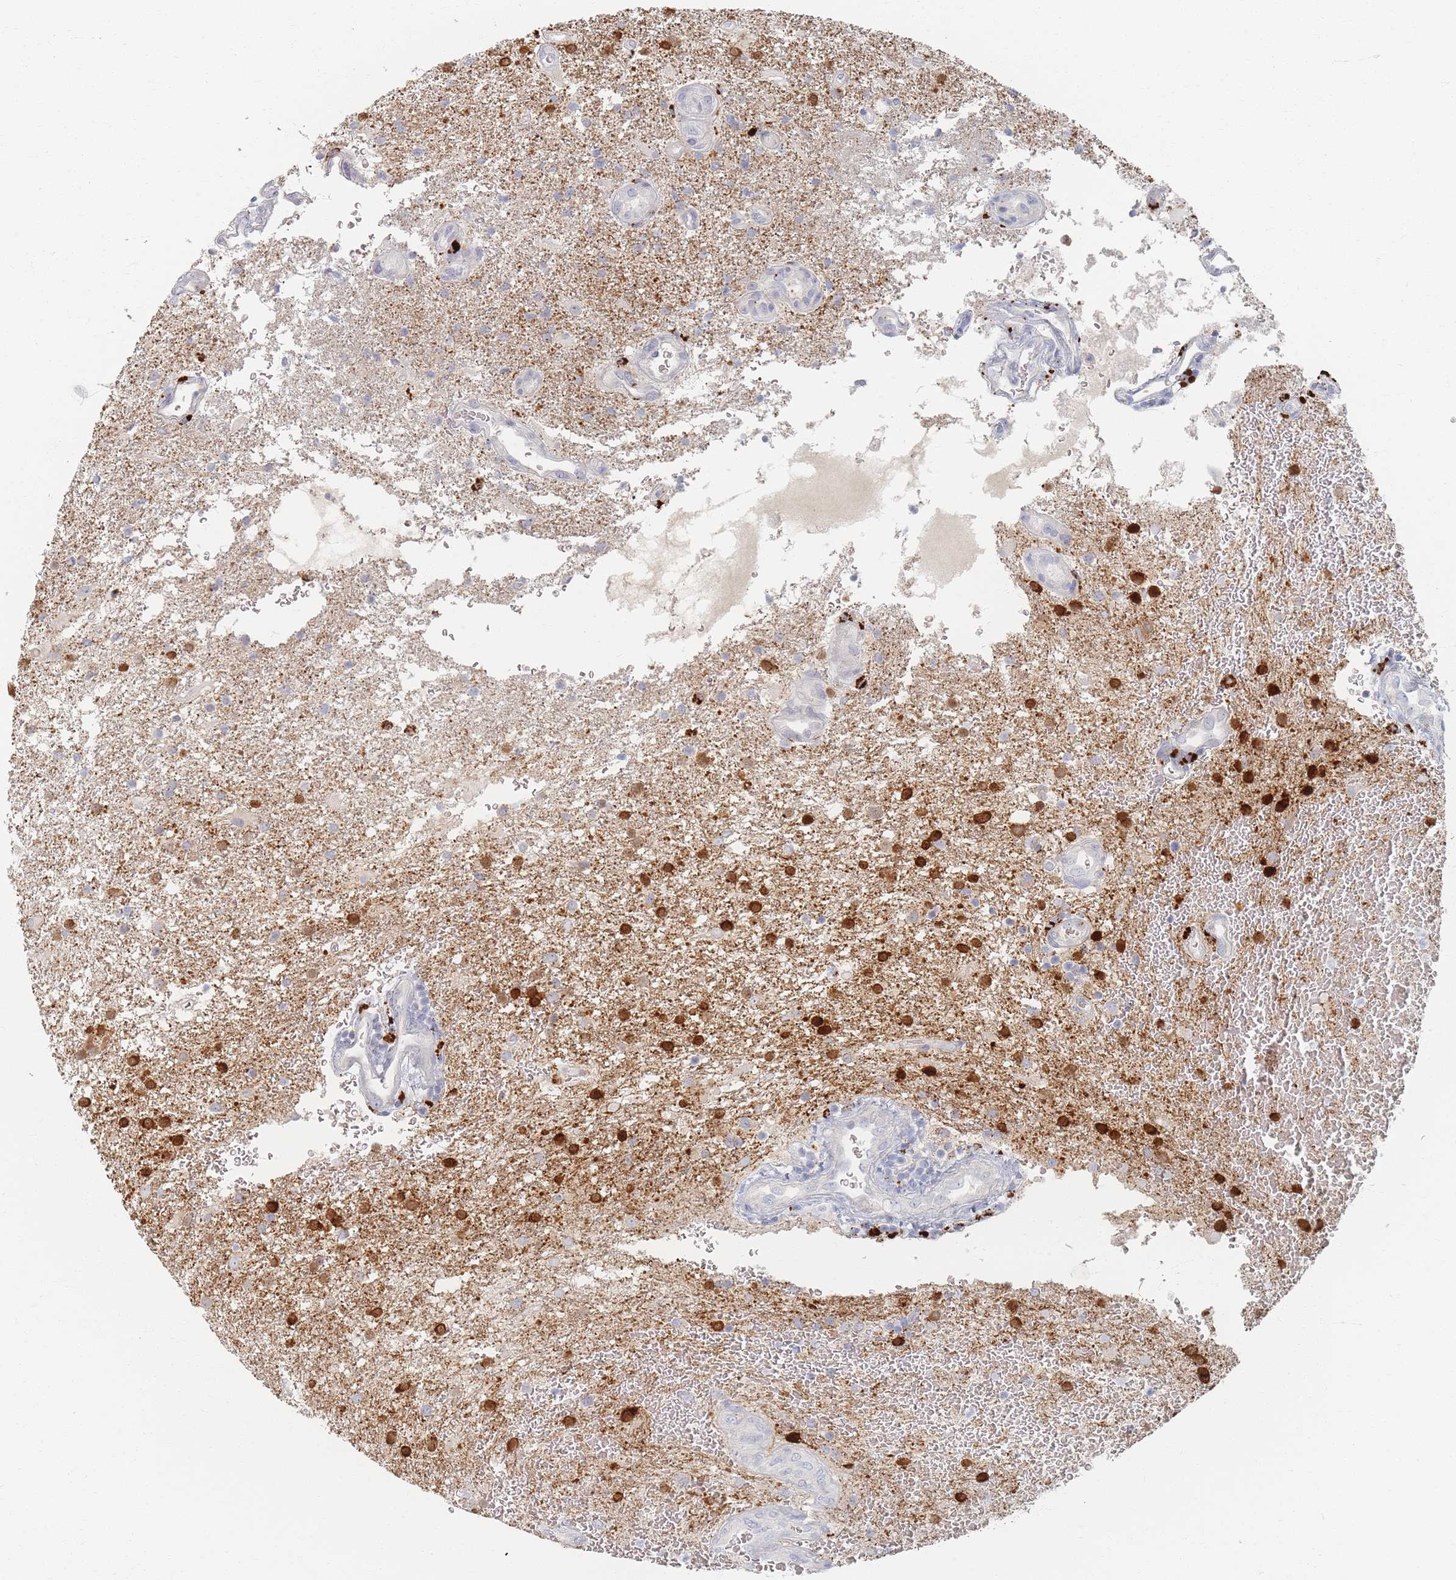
{"staining": {"intensity": "negative", "quantity": "none", "location": "none"}, "tissue": "glioma", "cell_type": "Tumor cells", "image_type": "cancer", "snomed": [{"axis": "morphology", "description": "Glioma, malignant, Low grade"}, {"axis": "topography", "description": "Brain"}], "caption": "Protein analysis of malignant glioma (low-grade) displays no significant positivity in tumor cells.", "gene": "SLC2A11", "patient": {"sex": "male", "age": 66}}